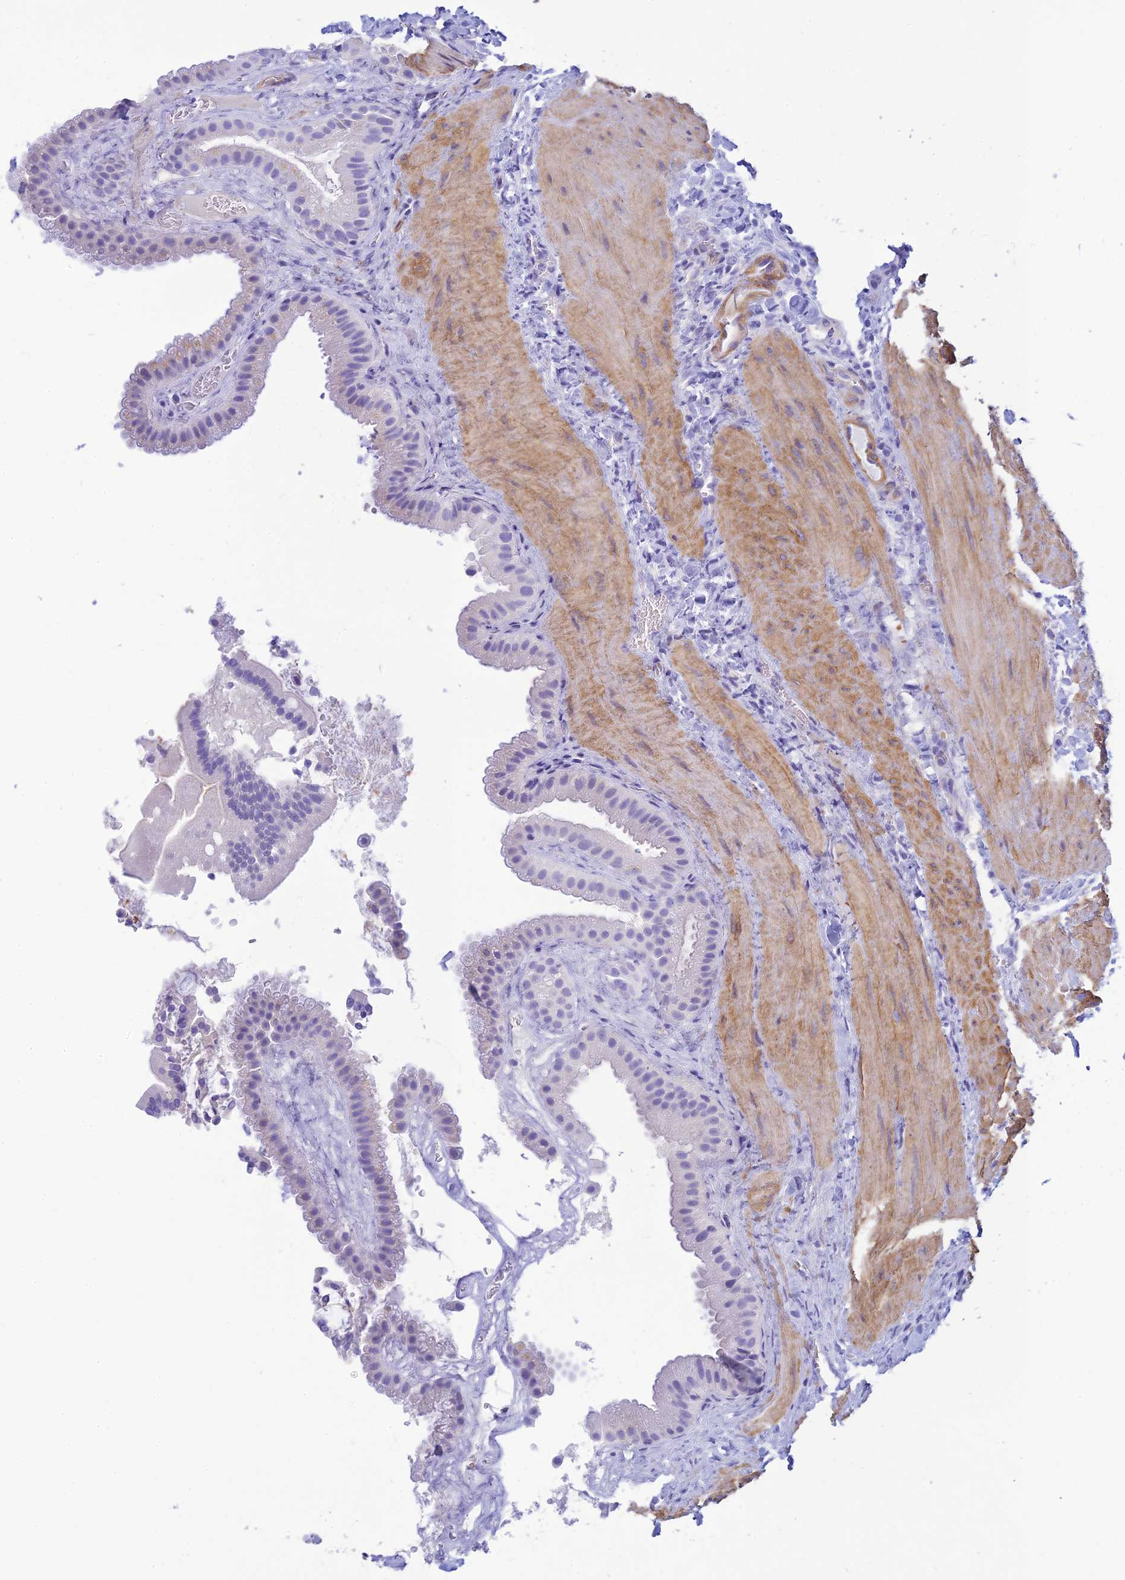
{"staining": {"intensity": "negative", "quantity": "none", "location": "none"}, "tissue": "gallbladder", "cell_type": "Glandular cells", "image_type": "normal", "snomed": [{"axis": "morphology", "description": "Normal tissue, NOS"}, {"axis": "topography", "description": "Gallbladder"}], "caption": "This micrograph is of benign gallbladder stained with IHC to label a protein in brown with the nuclei are counter-stained blue. There is no expression in glandular cells. (DAB (3,3'-diaminobenzidine) IHC, high magnification).", "gene": "FBXW4", "patient": {"sex": "male", "age": 55}}